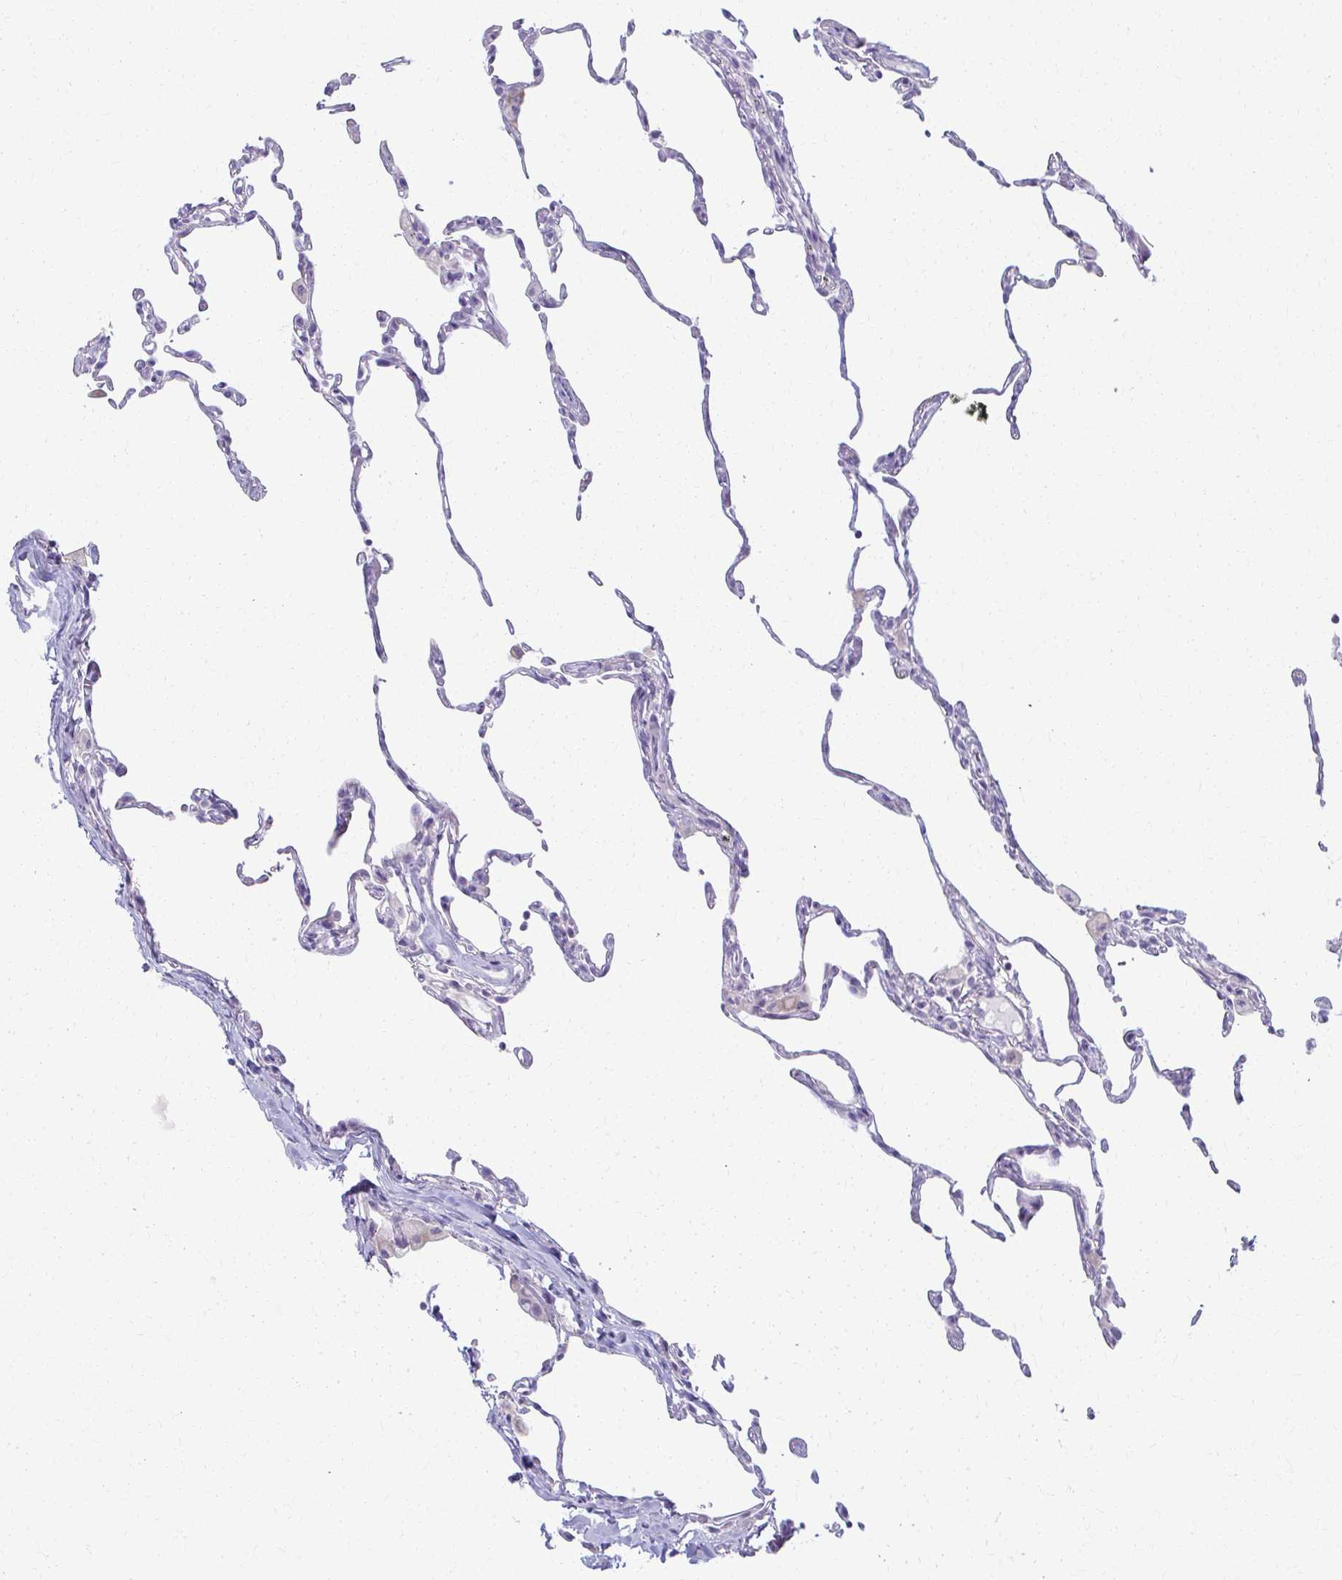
{"staining": {"intensity": "negative", "quantity": "none", "location": "none"}, "tissue": "lung", "cell_type": "Alveolar cells", "image_type": "normal", "snomed": [{"axis": "morphology", "description": "Normal tissue, NOS"}, {"axis": "topography", "description": "Lung"}], "caption": "Alveolar cells show no significant expression in normal lung. (DAB immunohistochemistry, high magnification).", "gene": "LDLRAP1", "patient": {"sex": "female", "age": 57}}